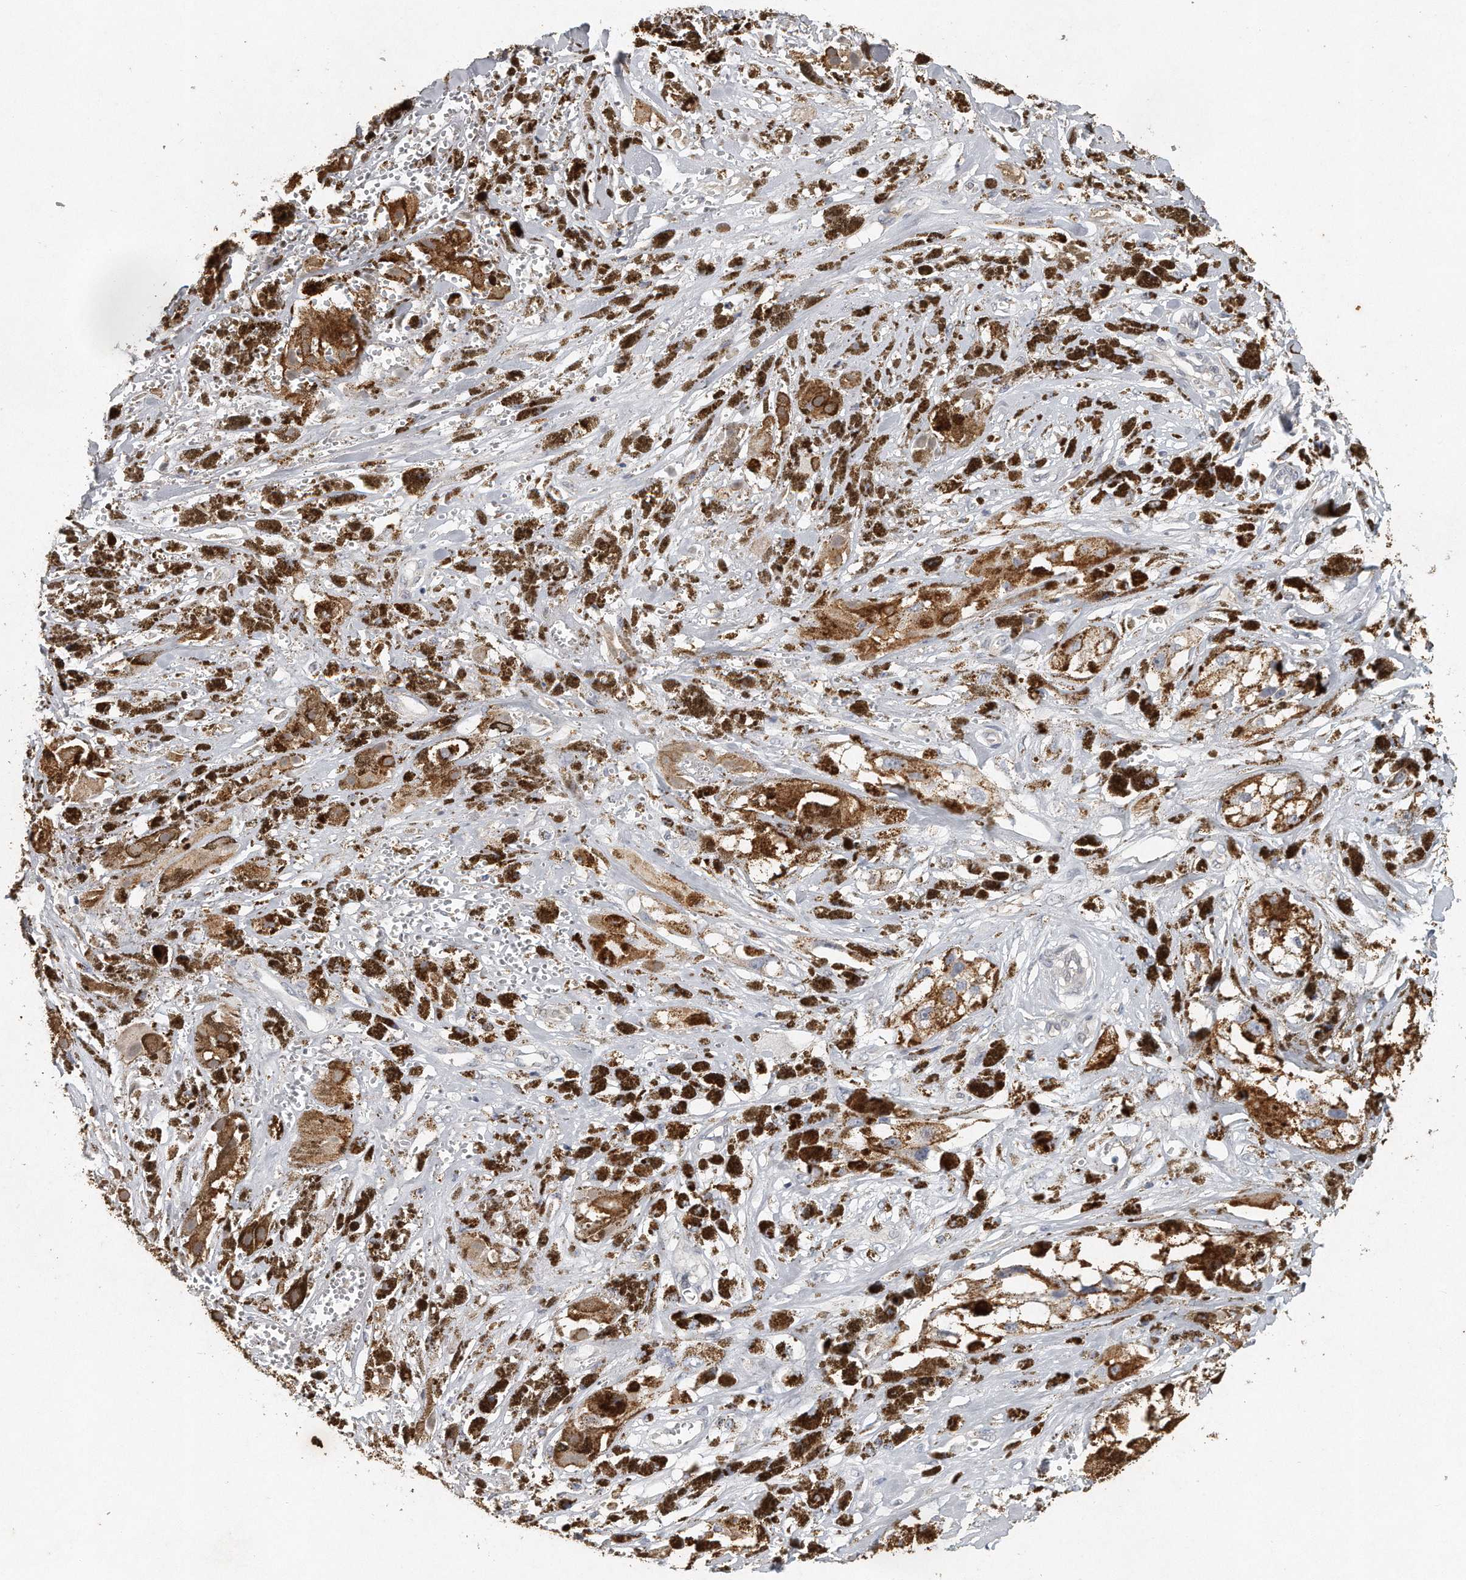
{"staining": {"intensity": "moderate", "quantity": ">75%", "location": "cytoplasmic/membranous"}, "tissue": "melanoma", "cell_type": "Tumor cells", "image_type": "cancer", "snomed": [{"axis": "morphology", "description": "Malignant melanoma, NOS"}, {"axis": "topography", "description": "Skin"}], "caption": "Malignant melanoma was stained to show a protein in brown. There is medium levels of moderate cytoplasmic/membranous positivity in about >75% of tumor cells.", "gene": "CAMK1", "patient": {"sex": "male", "age": 88}}